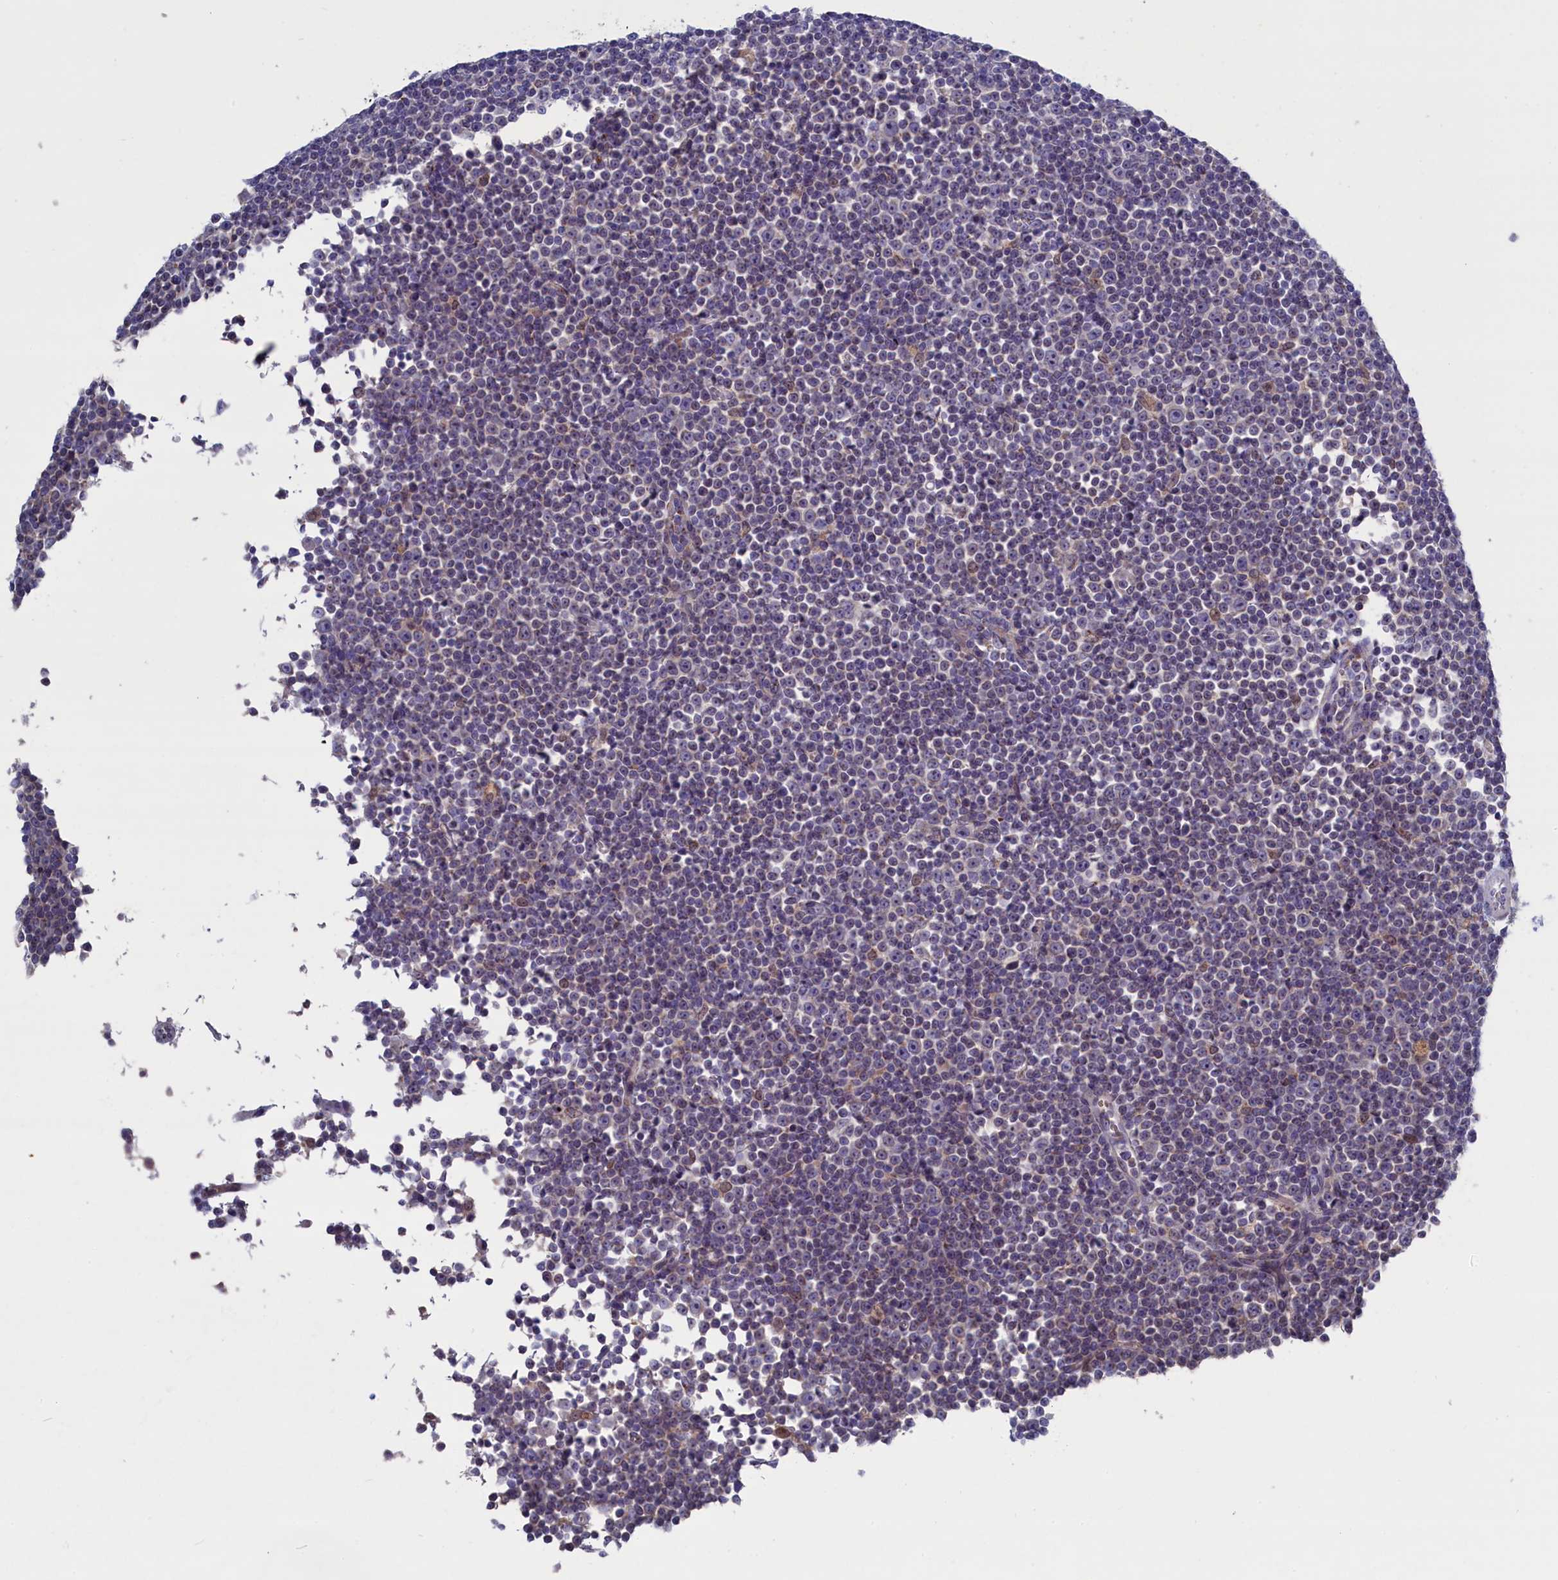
{"staining": {"intensity": "negative", "quantity": "none", "location": "none"}, "tissue": "lymphoma", "cell_type": "Tumor cells", "image_type": "cancer", "snomed": [{"axis": "morphology", "description": "Malignant lymphoma, non-Hodgkin's type, Low grade"}, {"axis": "topography", "description": "Lymph node"}], "caption": "This is an IHC histopathology image of low-grade malignant lymphoma, non-Hodgkin's type. There is no positivity in tumor cells.", "gene": "GPR108", "patient": {"sex": "female", "age": 67}}